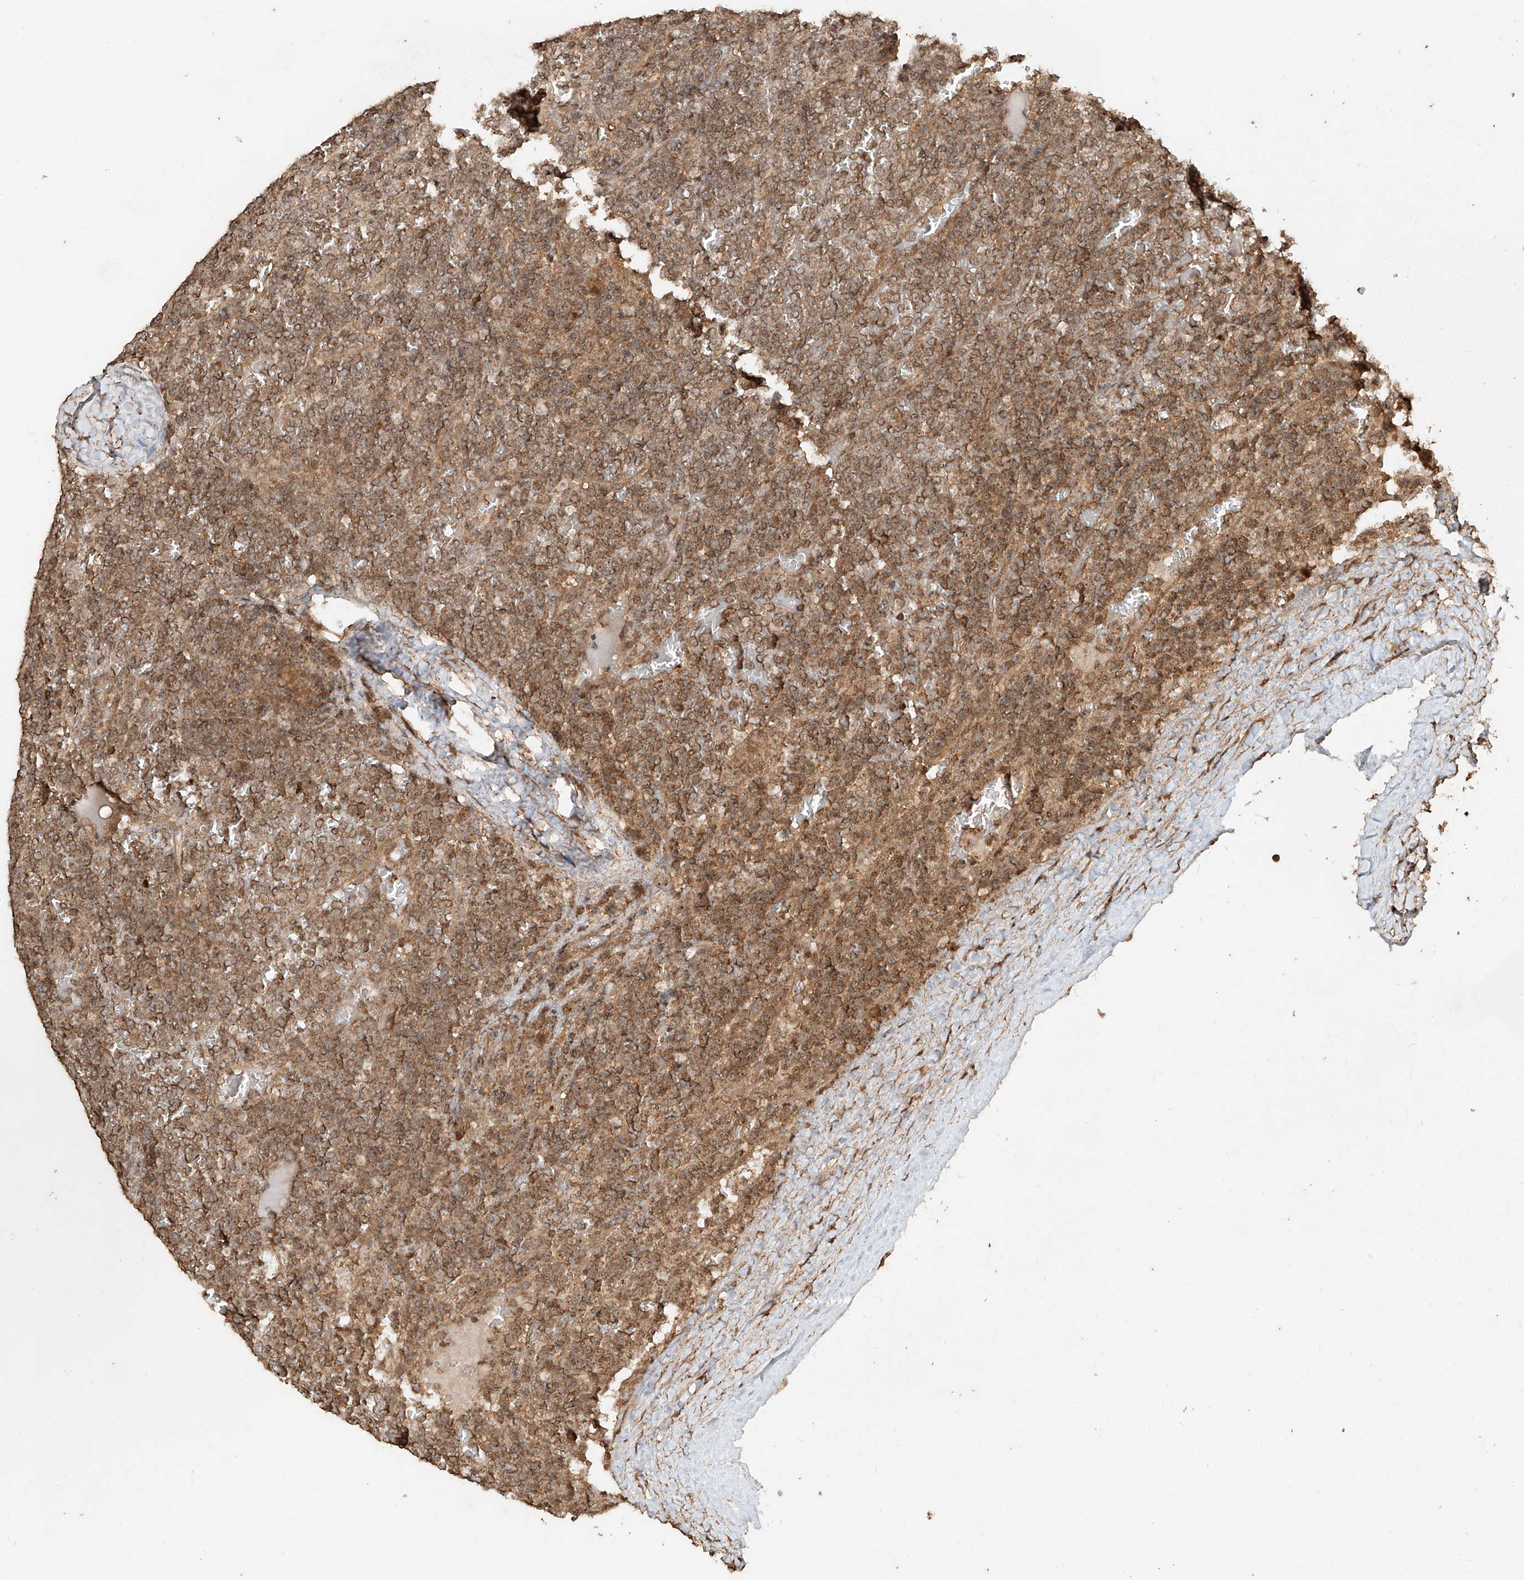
{"staining": {"intensity": "moderate", "quantity": ">75%", "location": "cytoplasmic/membranous,nuclear"}, "tissue": "lymphoma", "cell_type": "Tumor cells", "image_type": "cancer", "snomed": [{"axis": "morphology", "description": "Malignant lymphoma, non-Hodgkin's type, Low grade"}, {"axis": "topography", "description": "Spleen"}], "caption": "Immunohistochemical staining of human malignant lymphoma, non-Hodgkin's type (low-grade) displays medium levels of moderate cytoplasmic/membranous and nuclear protein staining in approximately >75% of tumor cells.", "gene": "ZNF660", "patient": {"sex": "female", "age": 19}}